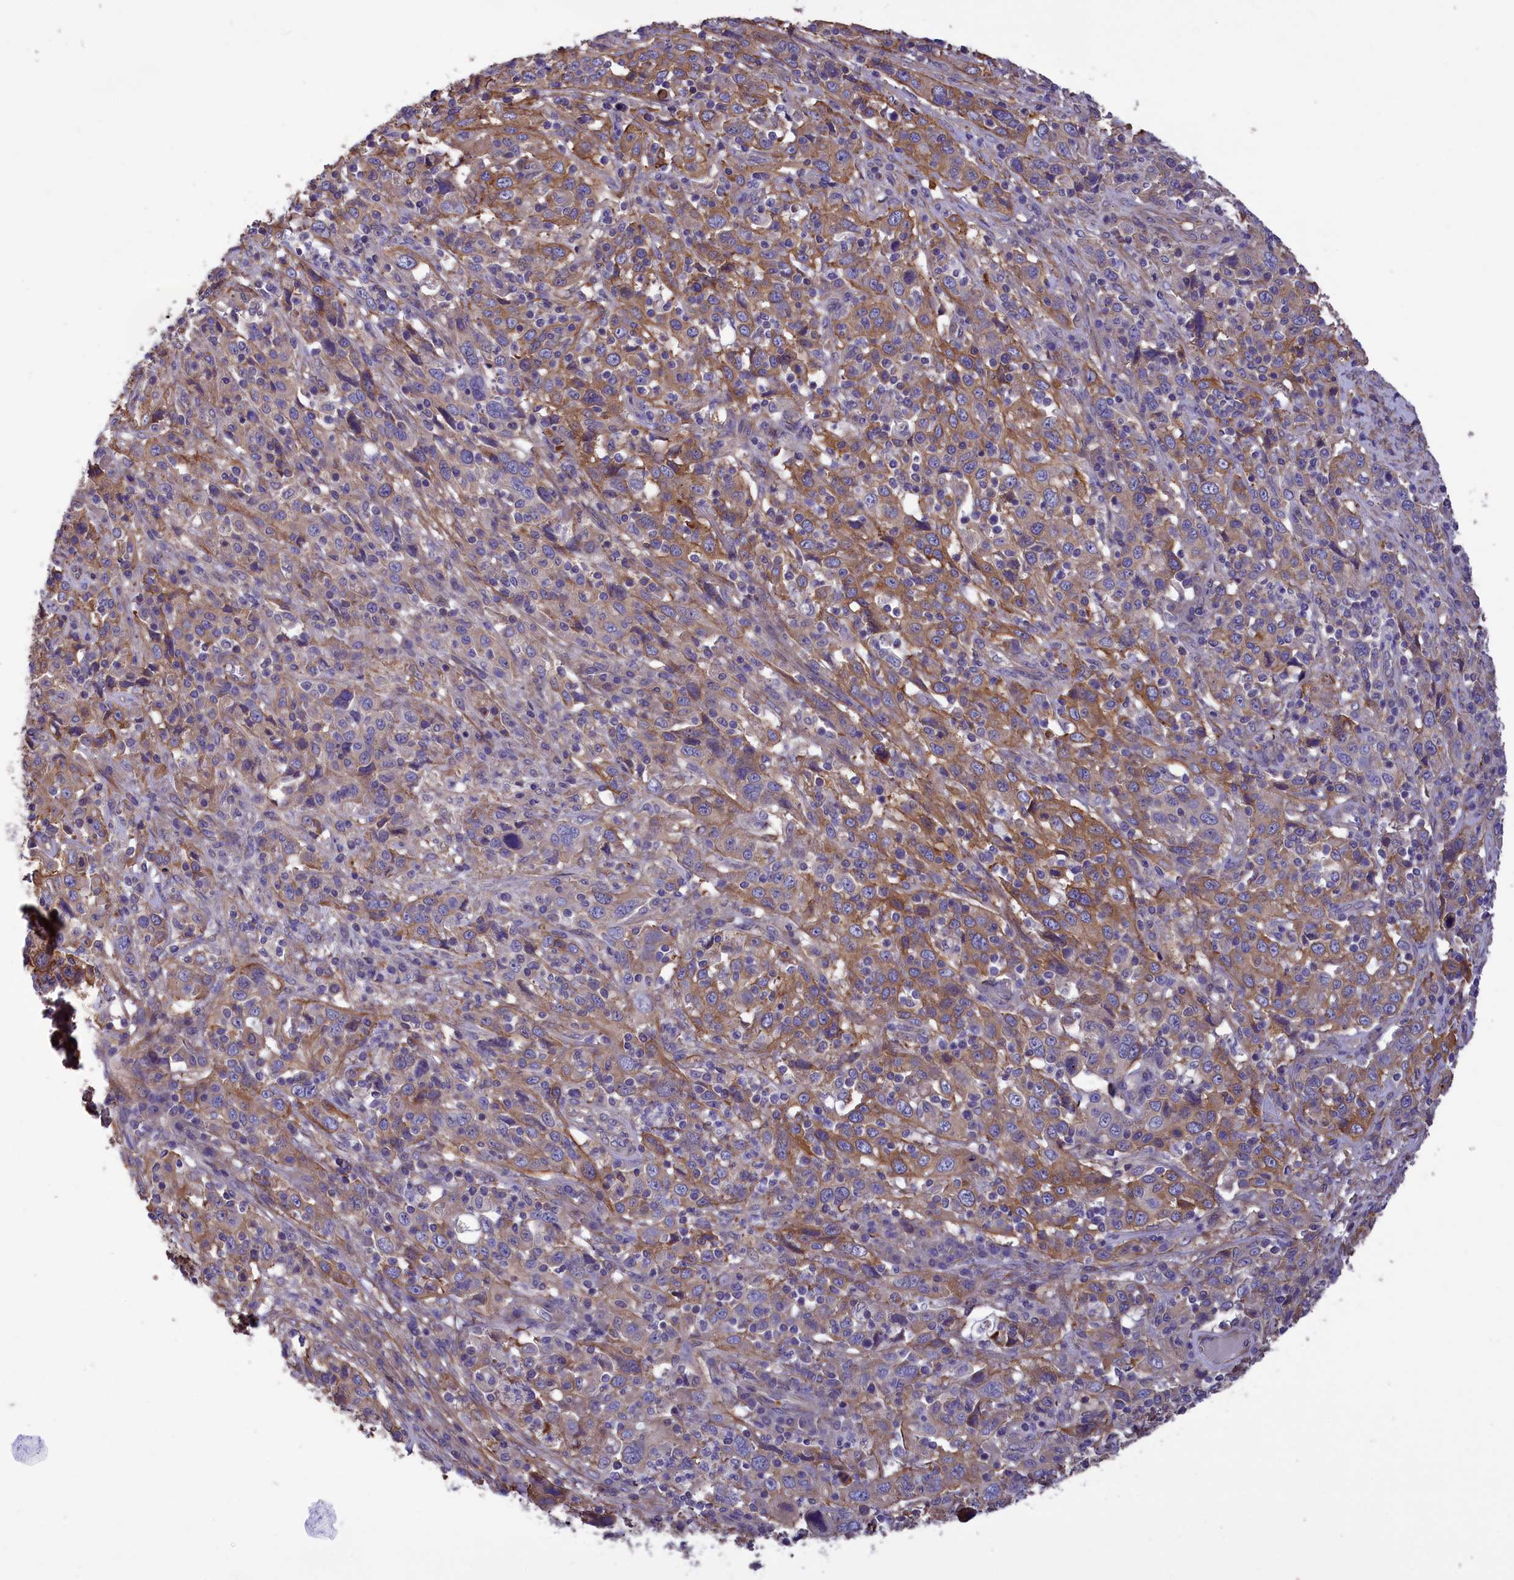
{"staining": {"intensity": "moderate", "quantity": "25%-75%", "location": "cytoplasmic/membranous"}, "tissue": "cervical cancer", "cell_type": "Tumor cells", "image_type": "cancer", "snomed": [{"axis": "morphology", "description": "Squamous cell carcinoma, NOS"}, {"axis": "topography", "description": "Cervix"}], "caption": "Squamous cell carcinoma (cervical) stained with a brown dye demonstrates moderate cytoplasmic/membranous positive positivity in about 25%-75% of tumor cells.", "gene": "AMDHD2", "patient": {"sex": "female", "age": 46}}